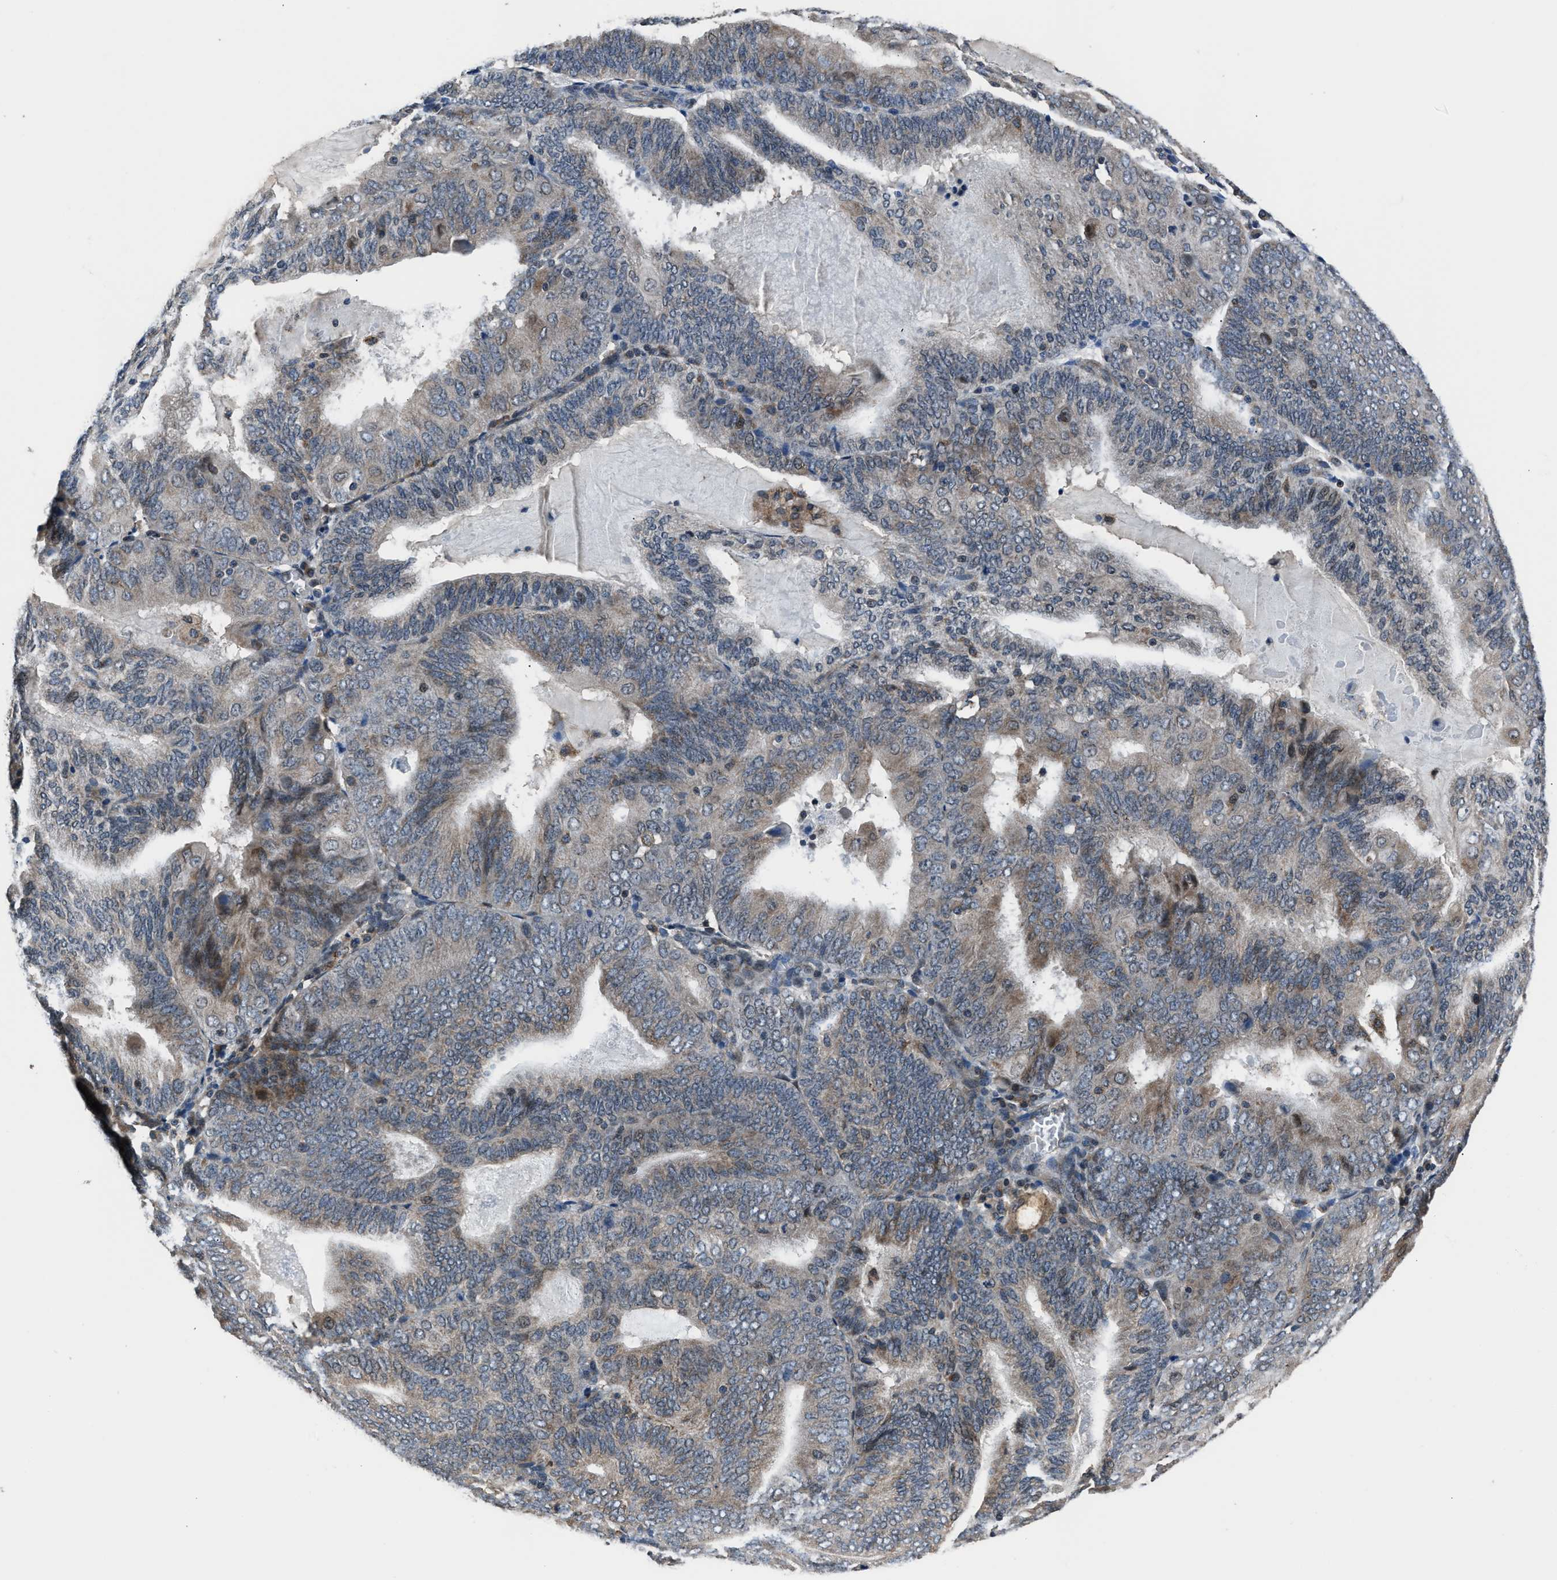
{"staining": {"intensity": "weak", "quantity": "25%-75%", "location": "cytoplasmic/membranous"}, "tissue": "endometrial cancer", "cell_type": "Tumor cells", "image_type": "cancer", "snomed": [{"axis": "morphology", "description": "Adenocarcinoma, NOS"}, {"axis": "topography", "description": "Endometrium"}], "caption": "Immunohistochemical staining of endometrial cancer (adenocarcinoma) shows low levels of weak cytoplasmic/membranous positivity in approximately 25%-75% of tumor cells.", "gene": "TNRC18", "patient": {"sex": "female", "age": 81}}